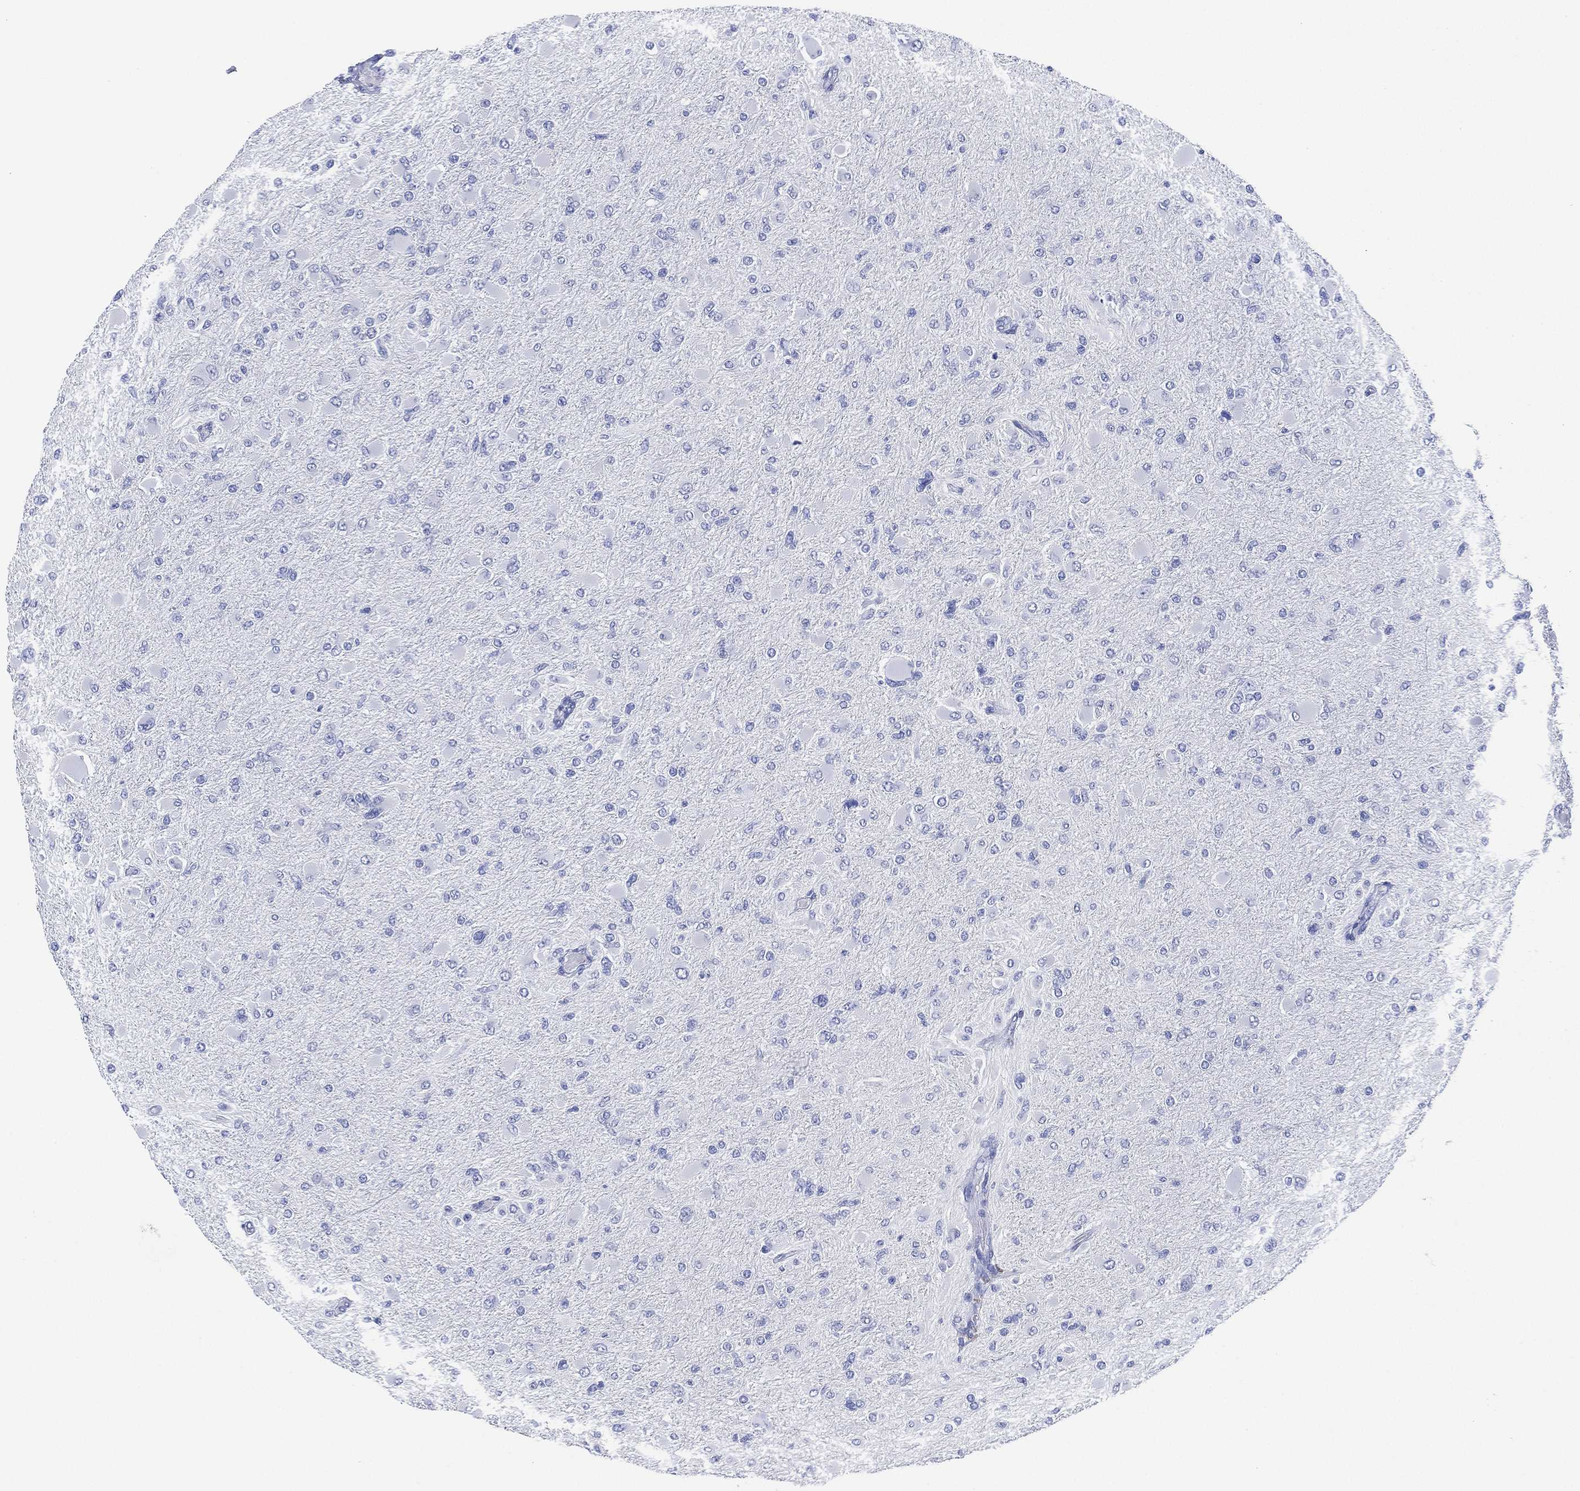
{"staining": {"intensity": "negative", "quantity": "none", "location": "none"}, "tissue": "glioma", "cell_type": "Tumor cells", "image_type": "cancer", "snomed": [{"axis": "morphology", "description": "Glioma, malignant, High grade"}, {"axis": "topography", "description": "Cerebral cortex"}], "caption": "An immunohistochemistry photomicrograph of glioma is shown. There is no staining in tumor cells of glioma.", "gene": "SLC9C2", "patient": {"sex": "female", "age": 36}}